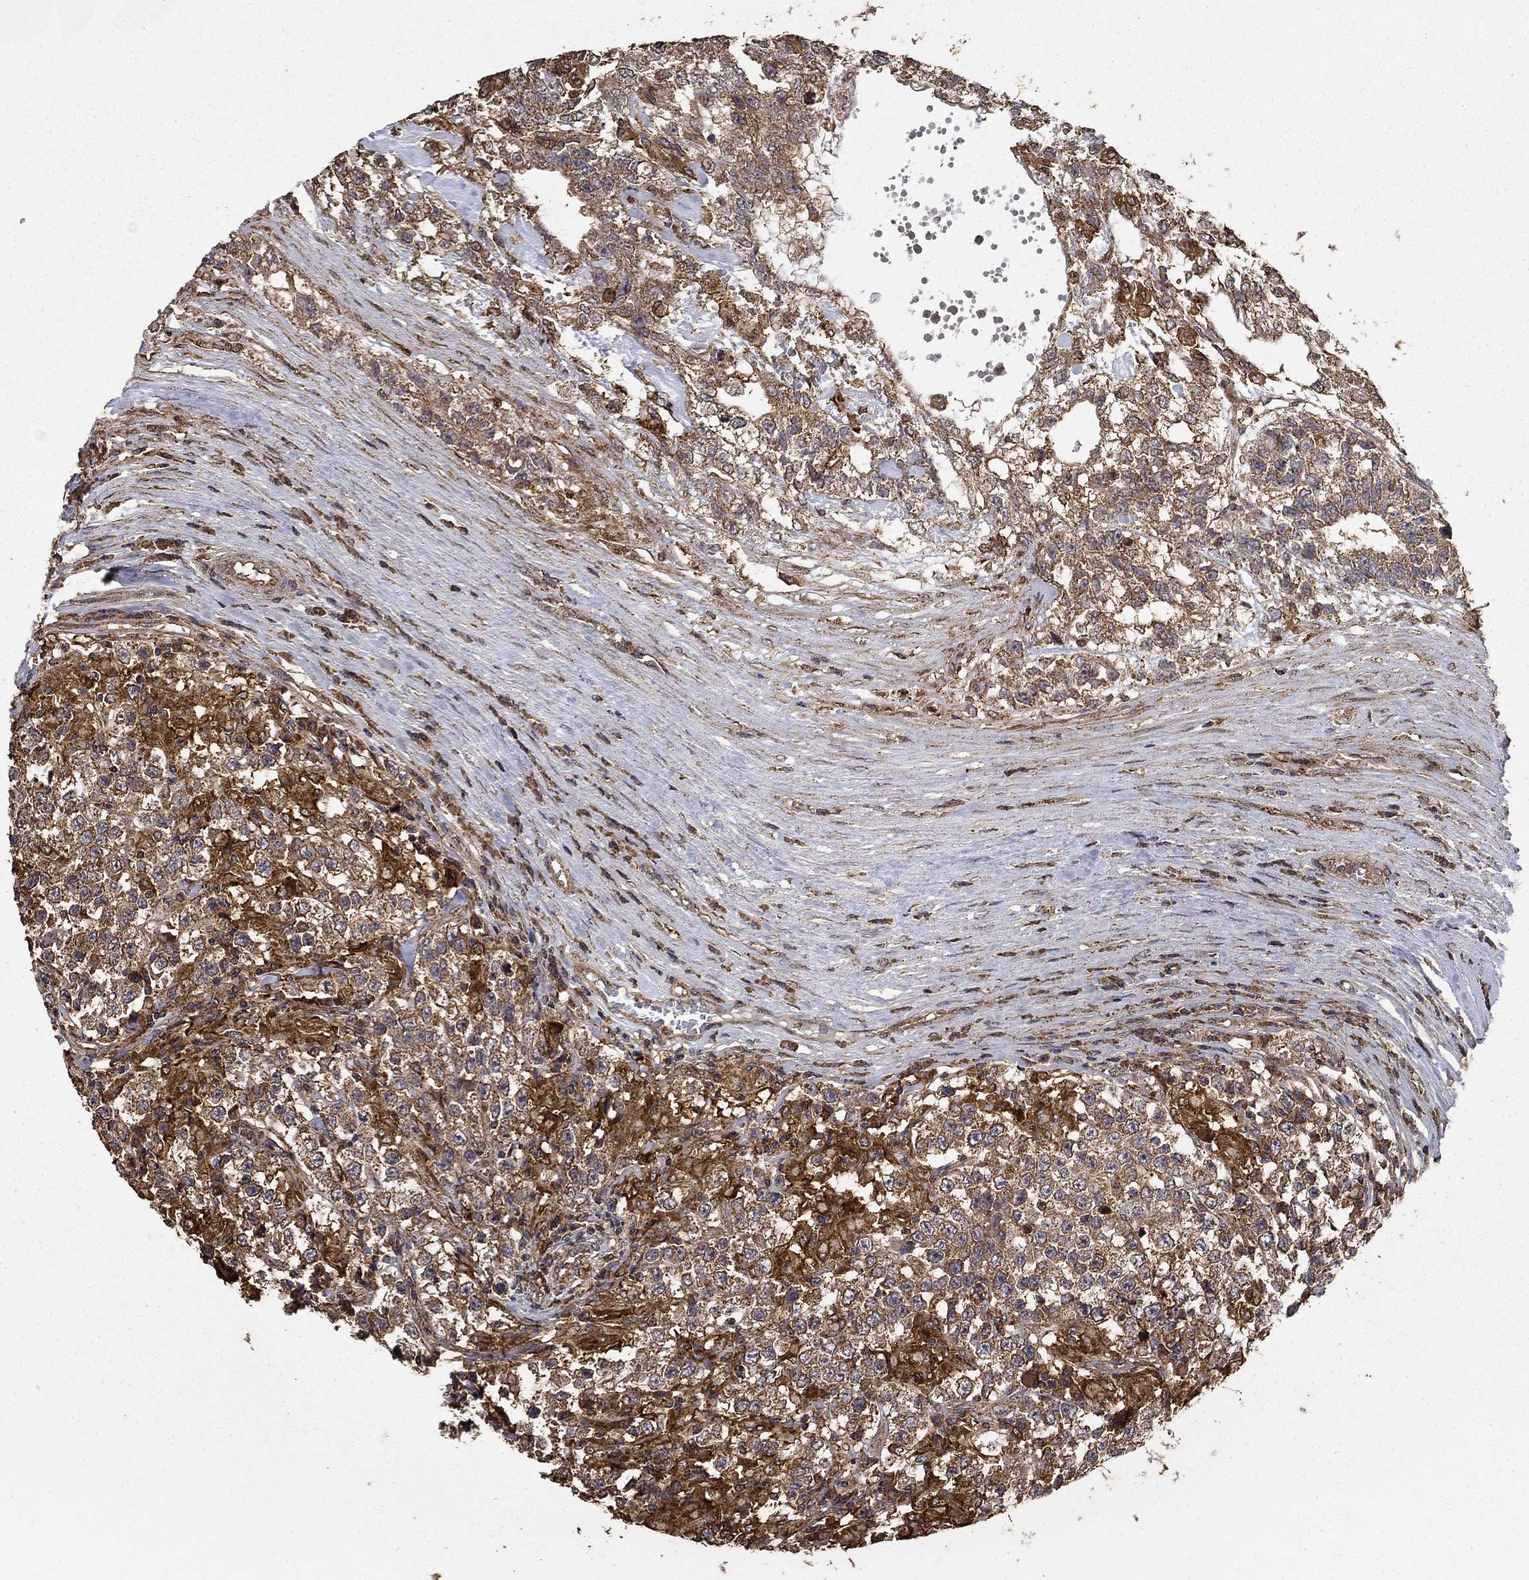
{"staining": {"intensity": "strong", "quantity": "25%-75%", "location": "cytoplasmic/membranous"}, "tissue": "testis cancer", "cell_type": "Tumor cells", "image_type": "cancer", "snomed": [{"axis": "morphology", "description": "Seminoma, NOS"}, {"axis": "morphology", "description": "Carcinoma, Embryonal, NOS"}, {"axis": "topography", "description": "Testis"}], "caption": "Protein expression analysis of human testis cancer reveals strong cytoplasmic/membranous staining in about 25%-75% of tumor cells. (Stains: DAB (3,3'-diaminobenzidine) in brown, nuclei in blue, Microscopy: brightfield microscopy at high magnification).", "gene": "IFRD1", "patient": {"sex": "male", "age": 41}}